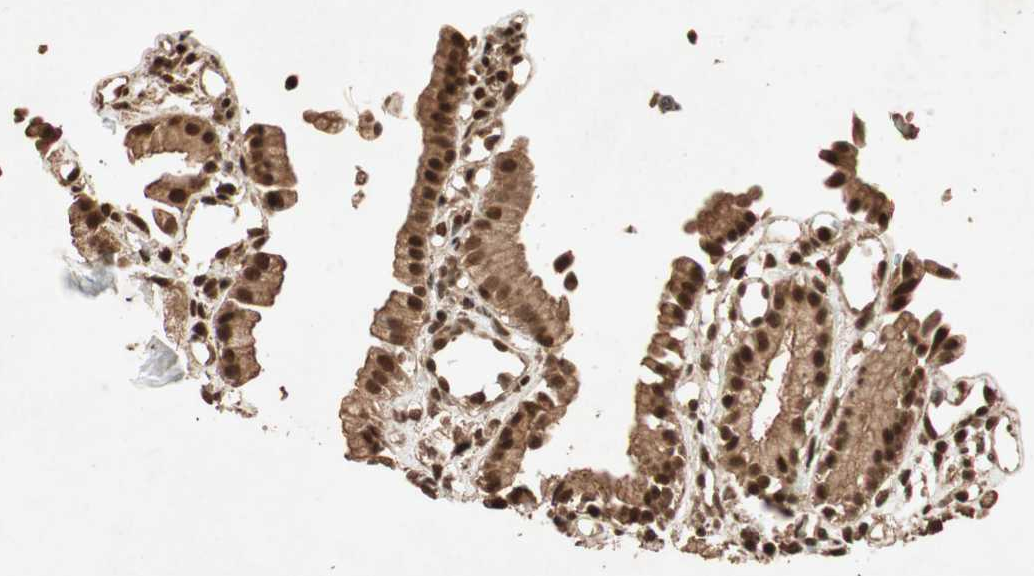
{"staining": {"intensity": "strong", "quantity": ">75%", "location": "cytoplasmic/membranous,nuclear"}, "tissue": "gallbladder", "cell_type": "Glandular cells", "image_type": "normal", "snomed": [{"axis": "morphology", "description": "Normal tissue, NOS"}, {"axis": "topography", "description": "Gallbladder"}], "caption": "Strong cytoplasmic/membranous,nuclear protein staining is present in approximately >75% of glandular cells in gallbladder.", "gene": "ALKBH5", "patient": {"sex": "male", "age": 65}}